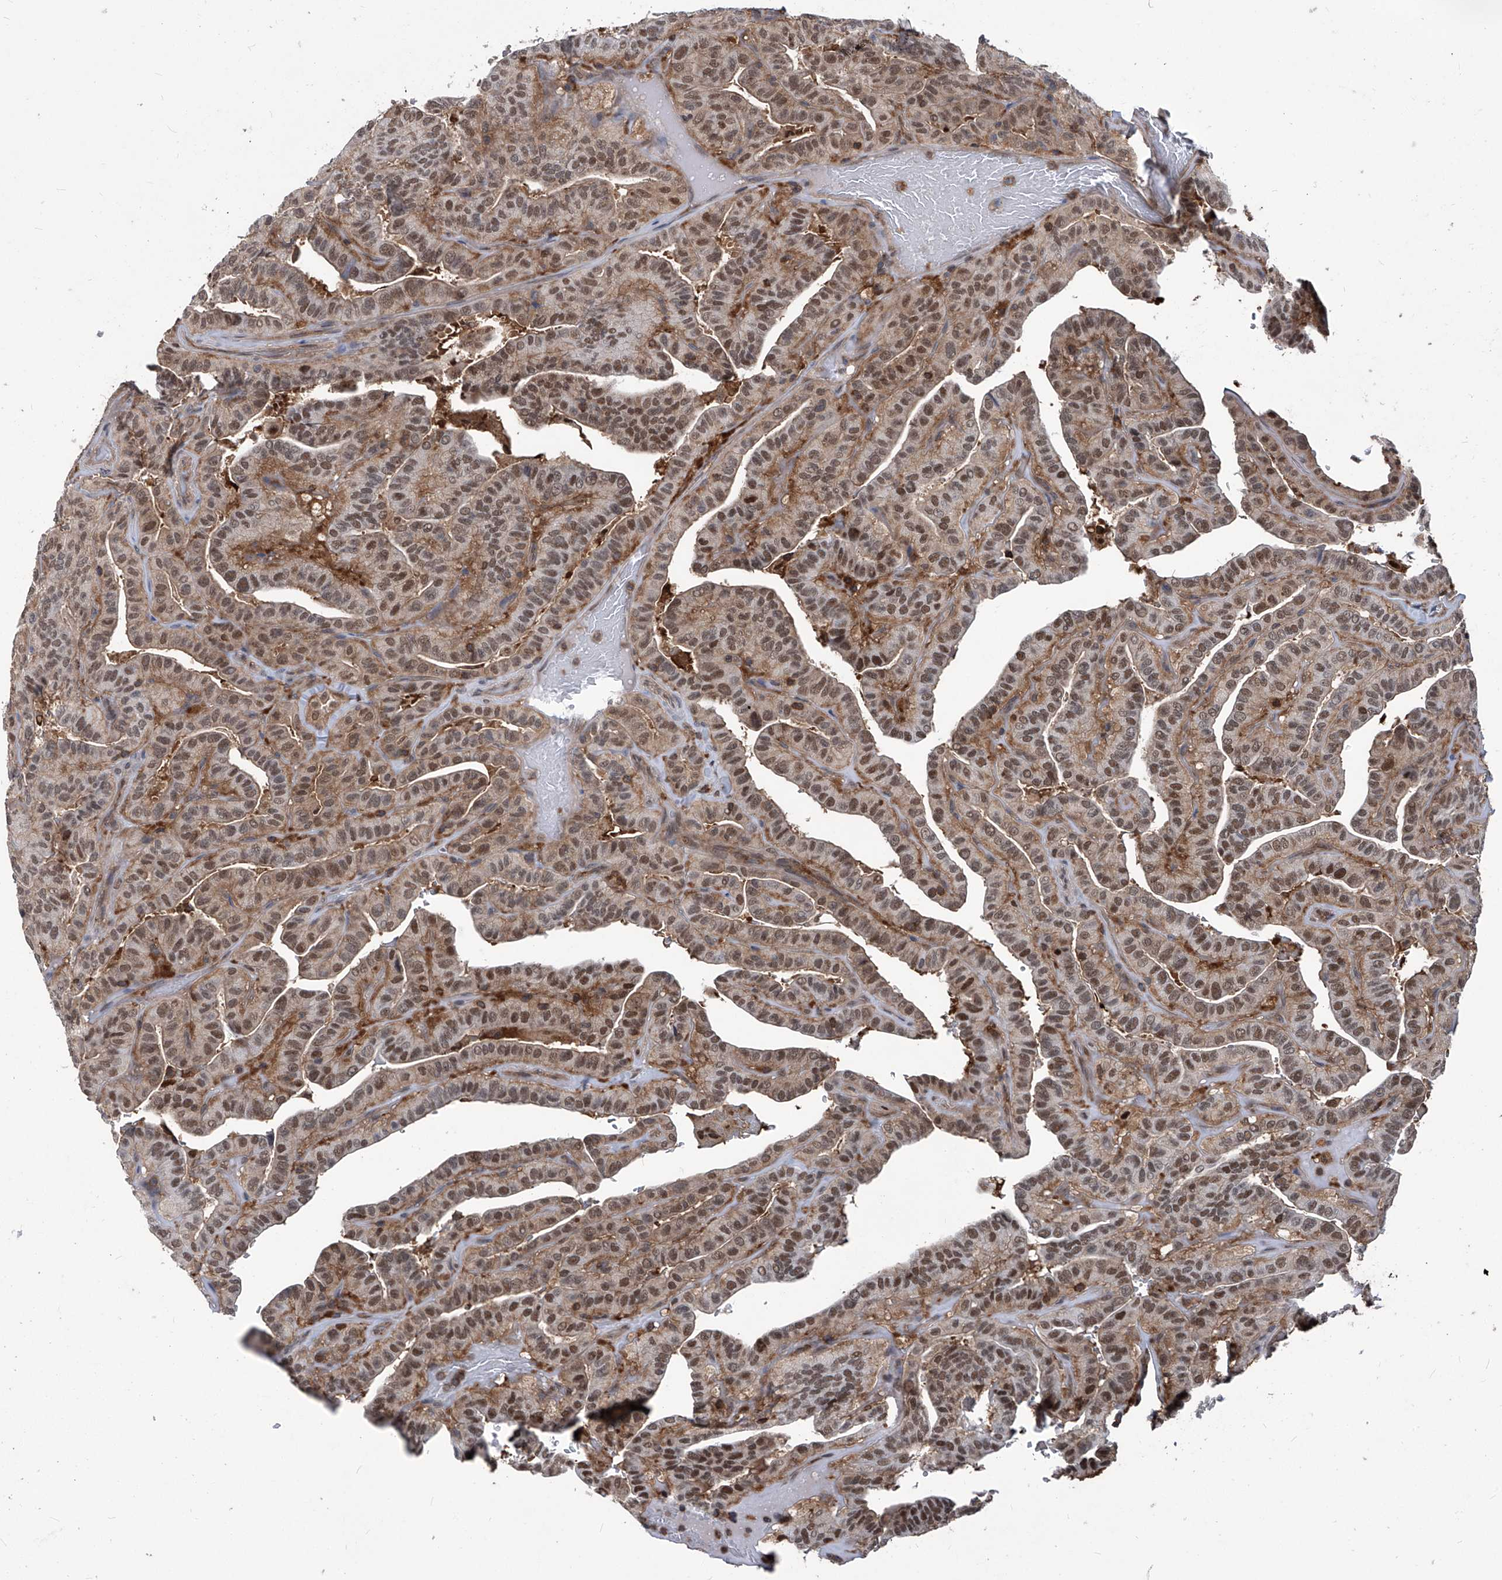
{"staining": {"intensity": "moderate", "quantity": ">75%", "location": "nuclear"}, "tissue": "thyroid cancer", "cell_type": "Tumor cells", "image_type": "cancer", "snomed": [{"axis": "morphology", "description": "Papillary adenocarcinoma, NOS"}, {"axis": "topography", "description": "Thyroid gland"}], "caption": "Papillary adenocarcinoma (thyroid) was stained to show a protein in brown. There is medium levels of moderate nuclear expression in about >75% of tumor cells.", "gene": "PSMB1", "patient": {"sex": "male", "age": 77}}